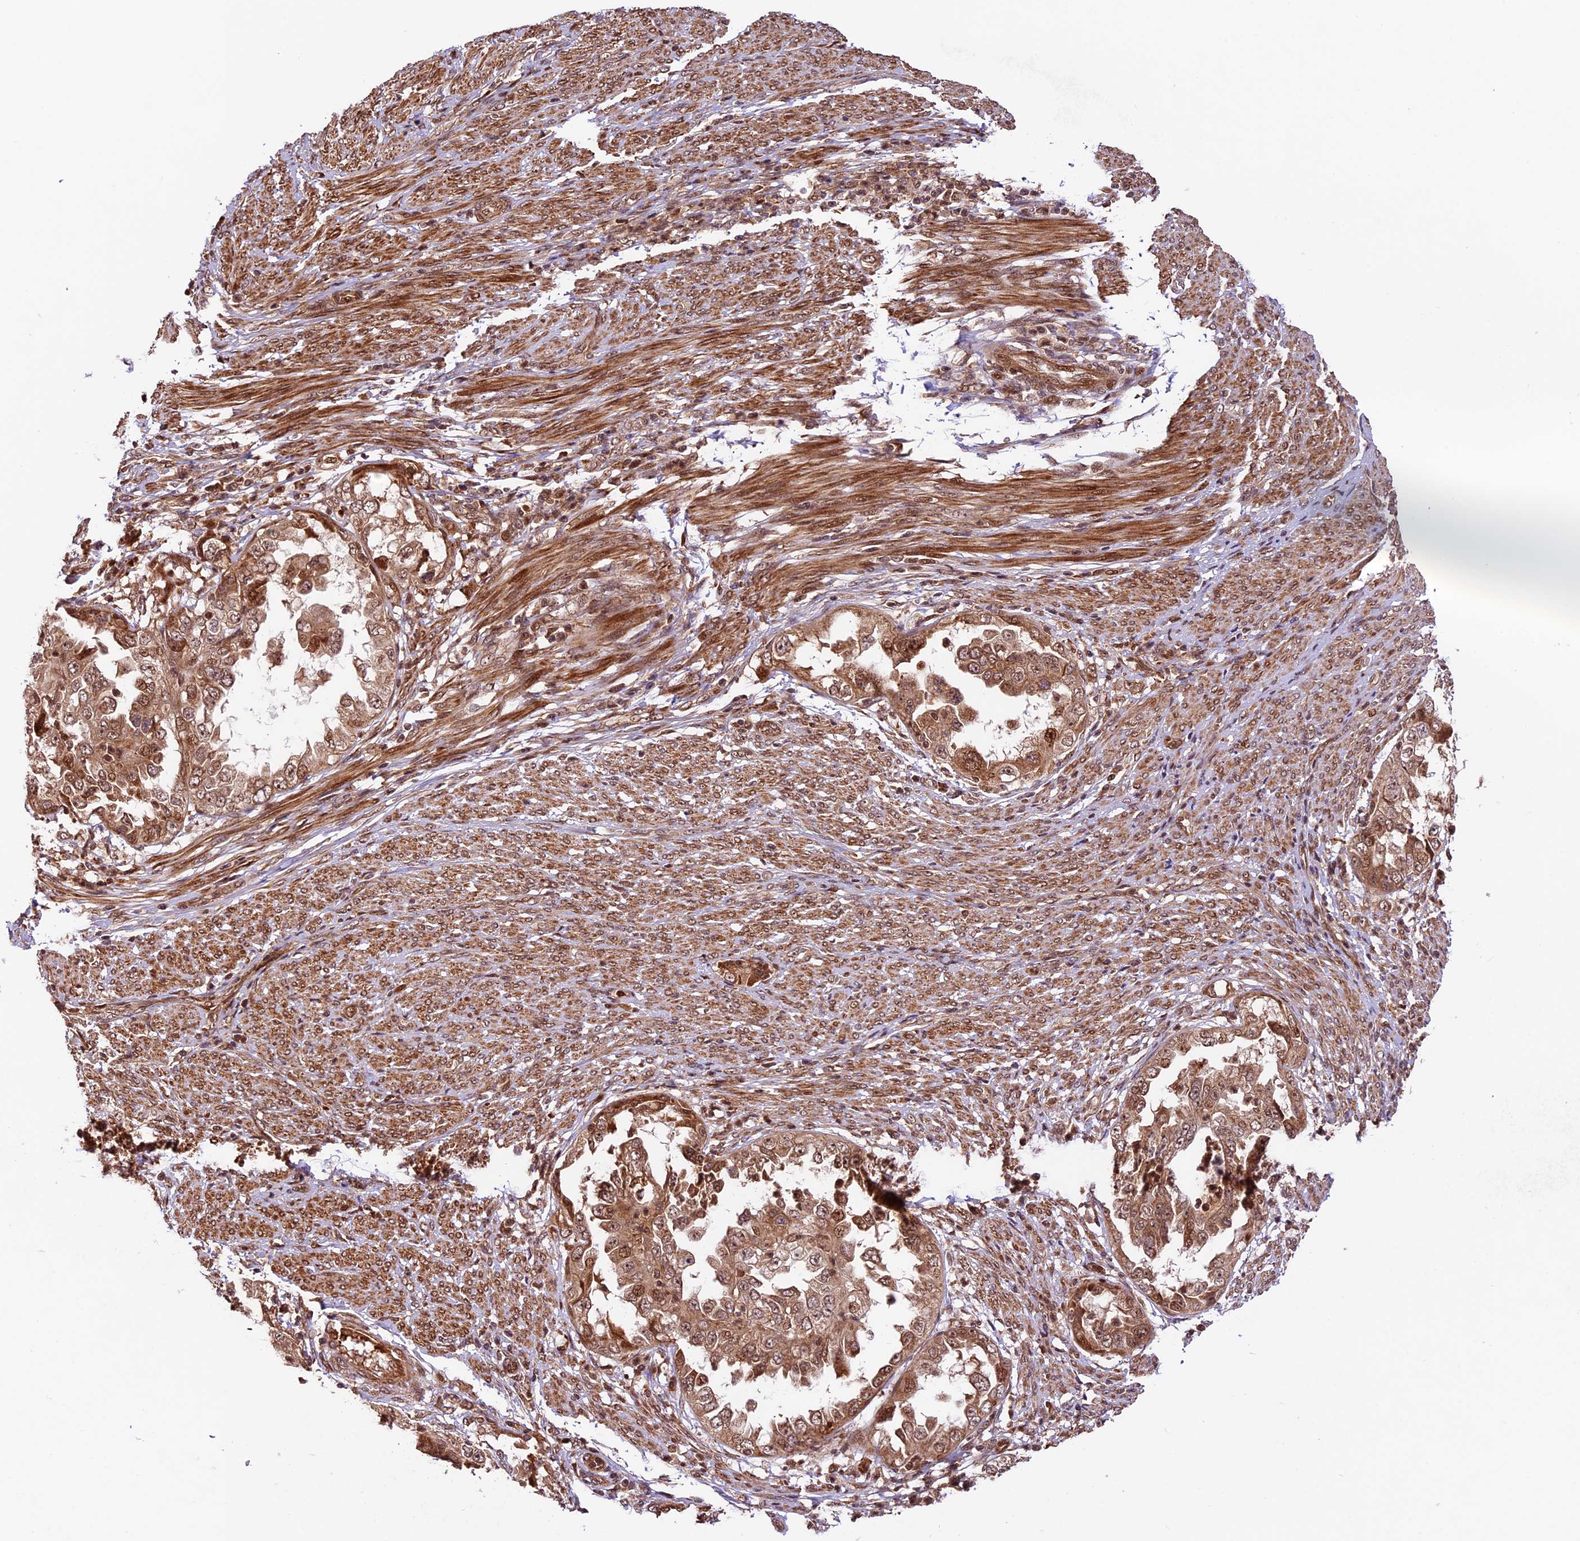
{"staining": {"intensity": "moderate", "quantity": ">75%", "location": "cytoplasmic/membranous,nuclear"}, "tissue": "endometrial cancer", "cell_type": "Tumor cells", "image_type": "cancer", "snomed": [{"axis": "morphology", "description": "Adenocarcinoma, NOS"}, {"axis": "topography", "description": "Endometrium"}], "caption": "This micrograph displays endometrial cancer (adenocarcinoma) stained with immunohistochemistry to label a protein in brown. The cytoplasmic/membranous and nuclear of tumor cells show moderate positivity for the protein. Nuclei are counter-stained blue.", "gene": "DHX38", "patient": {"sex": "female", "age": 85}}